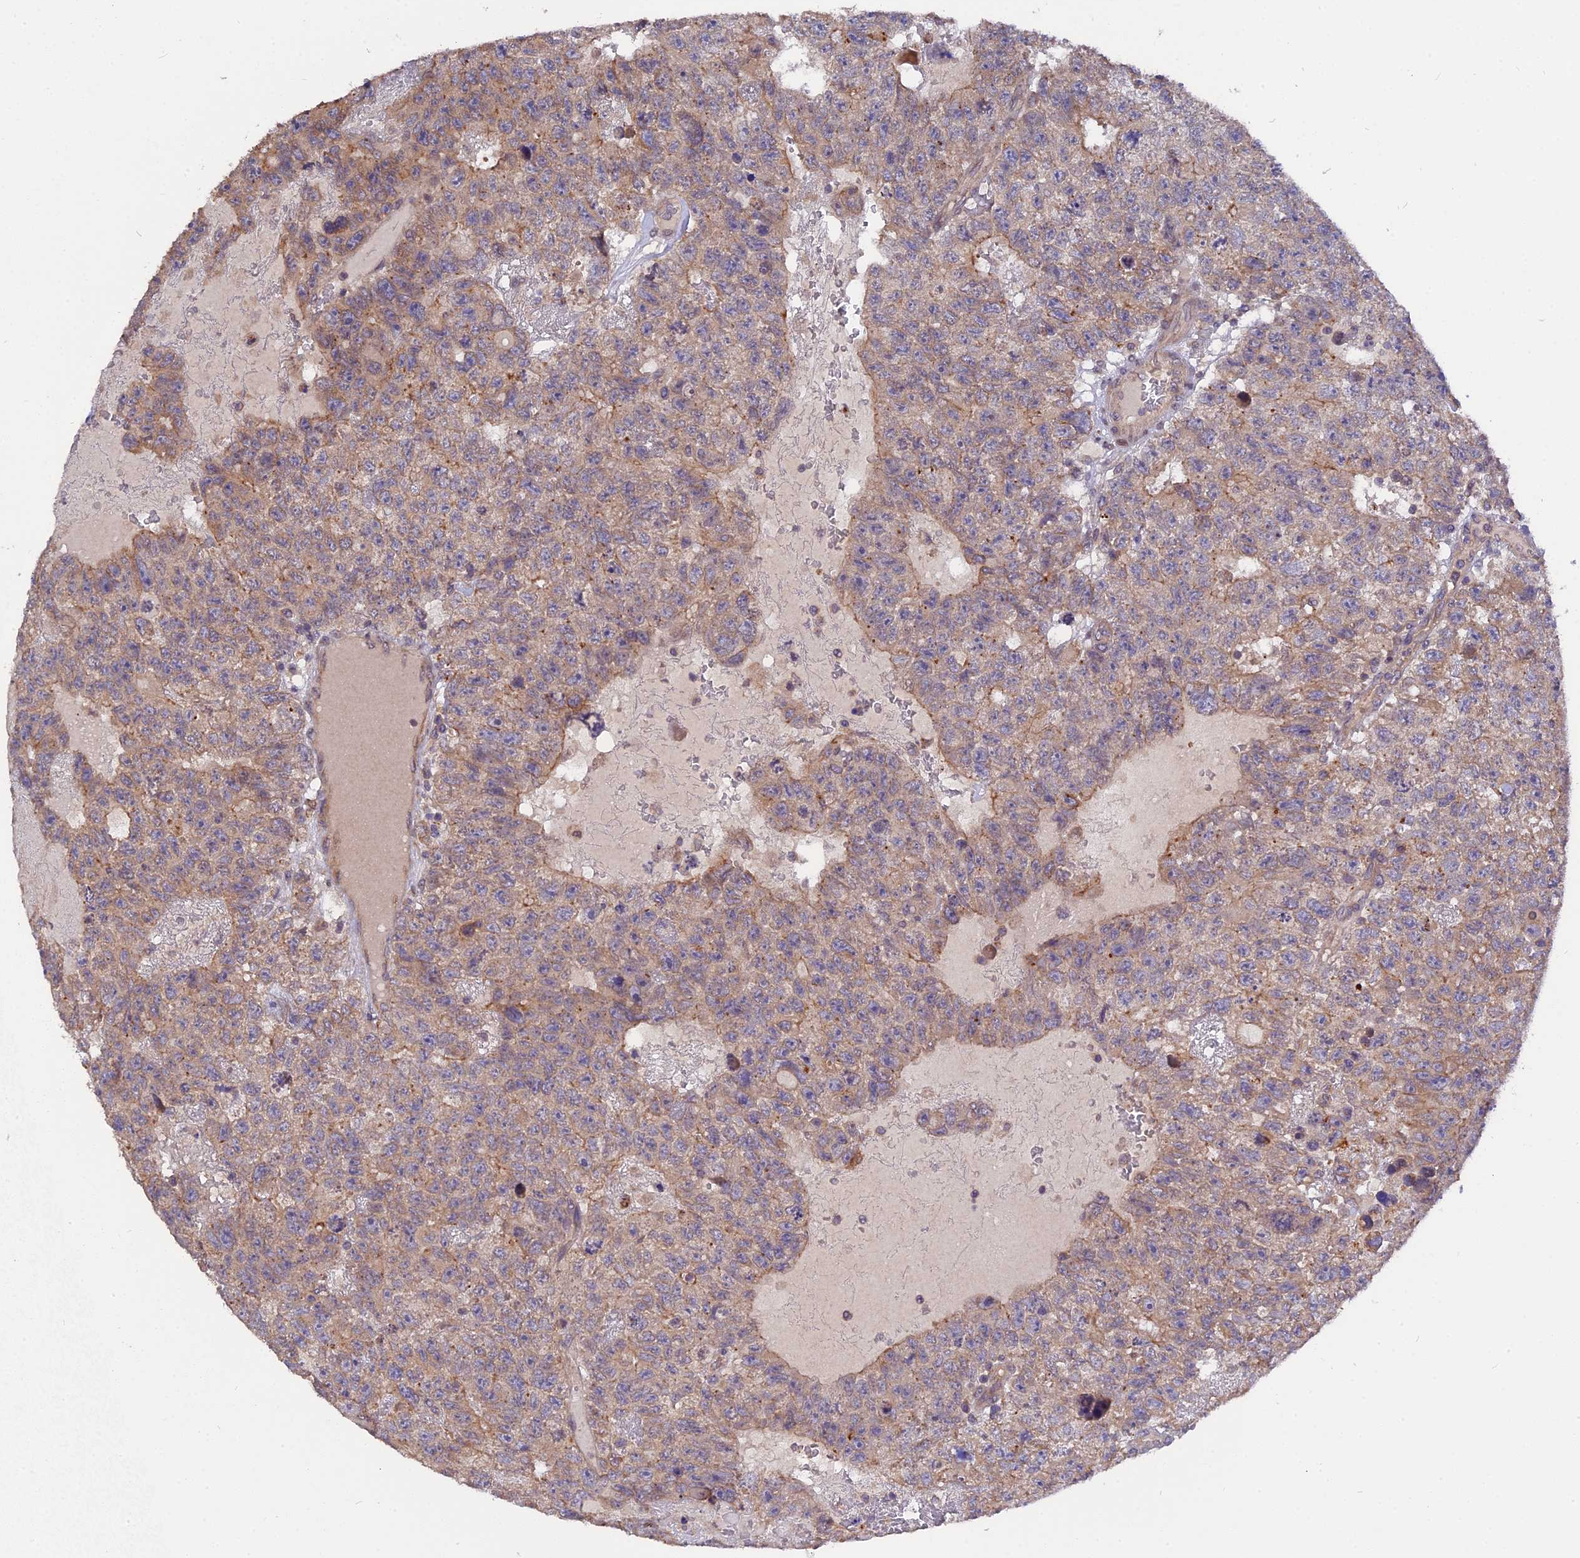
{"staining": {"intensity": "moderate", "quantity": "25%-75%", "location": "cytoplasmic/membranous"}, "tissue": "testis cancer", "cell_type": "Tumor cells", "image_type": "cancer", "snomed": [{"axis": "morphology", "description": "Carcinoma, Embryonal, NOS"}, {"axis": "topography", "description": "Testis"}], "caption": "Tumor cells reveal moderate cytoplasmic/membranous expression in about 25%-75% of cells in testis cancer (embryonal carcinoma).", "gene": "ZCCHC2", "patient": {"sex": "male", "age": 26}}